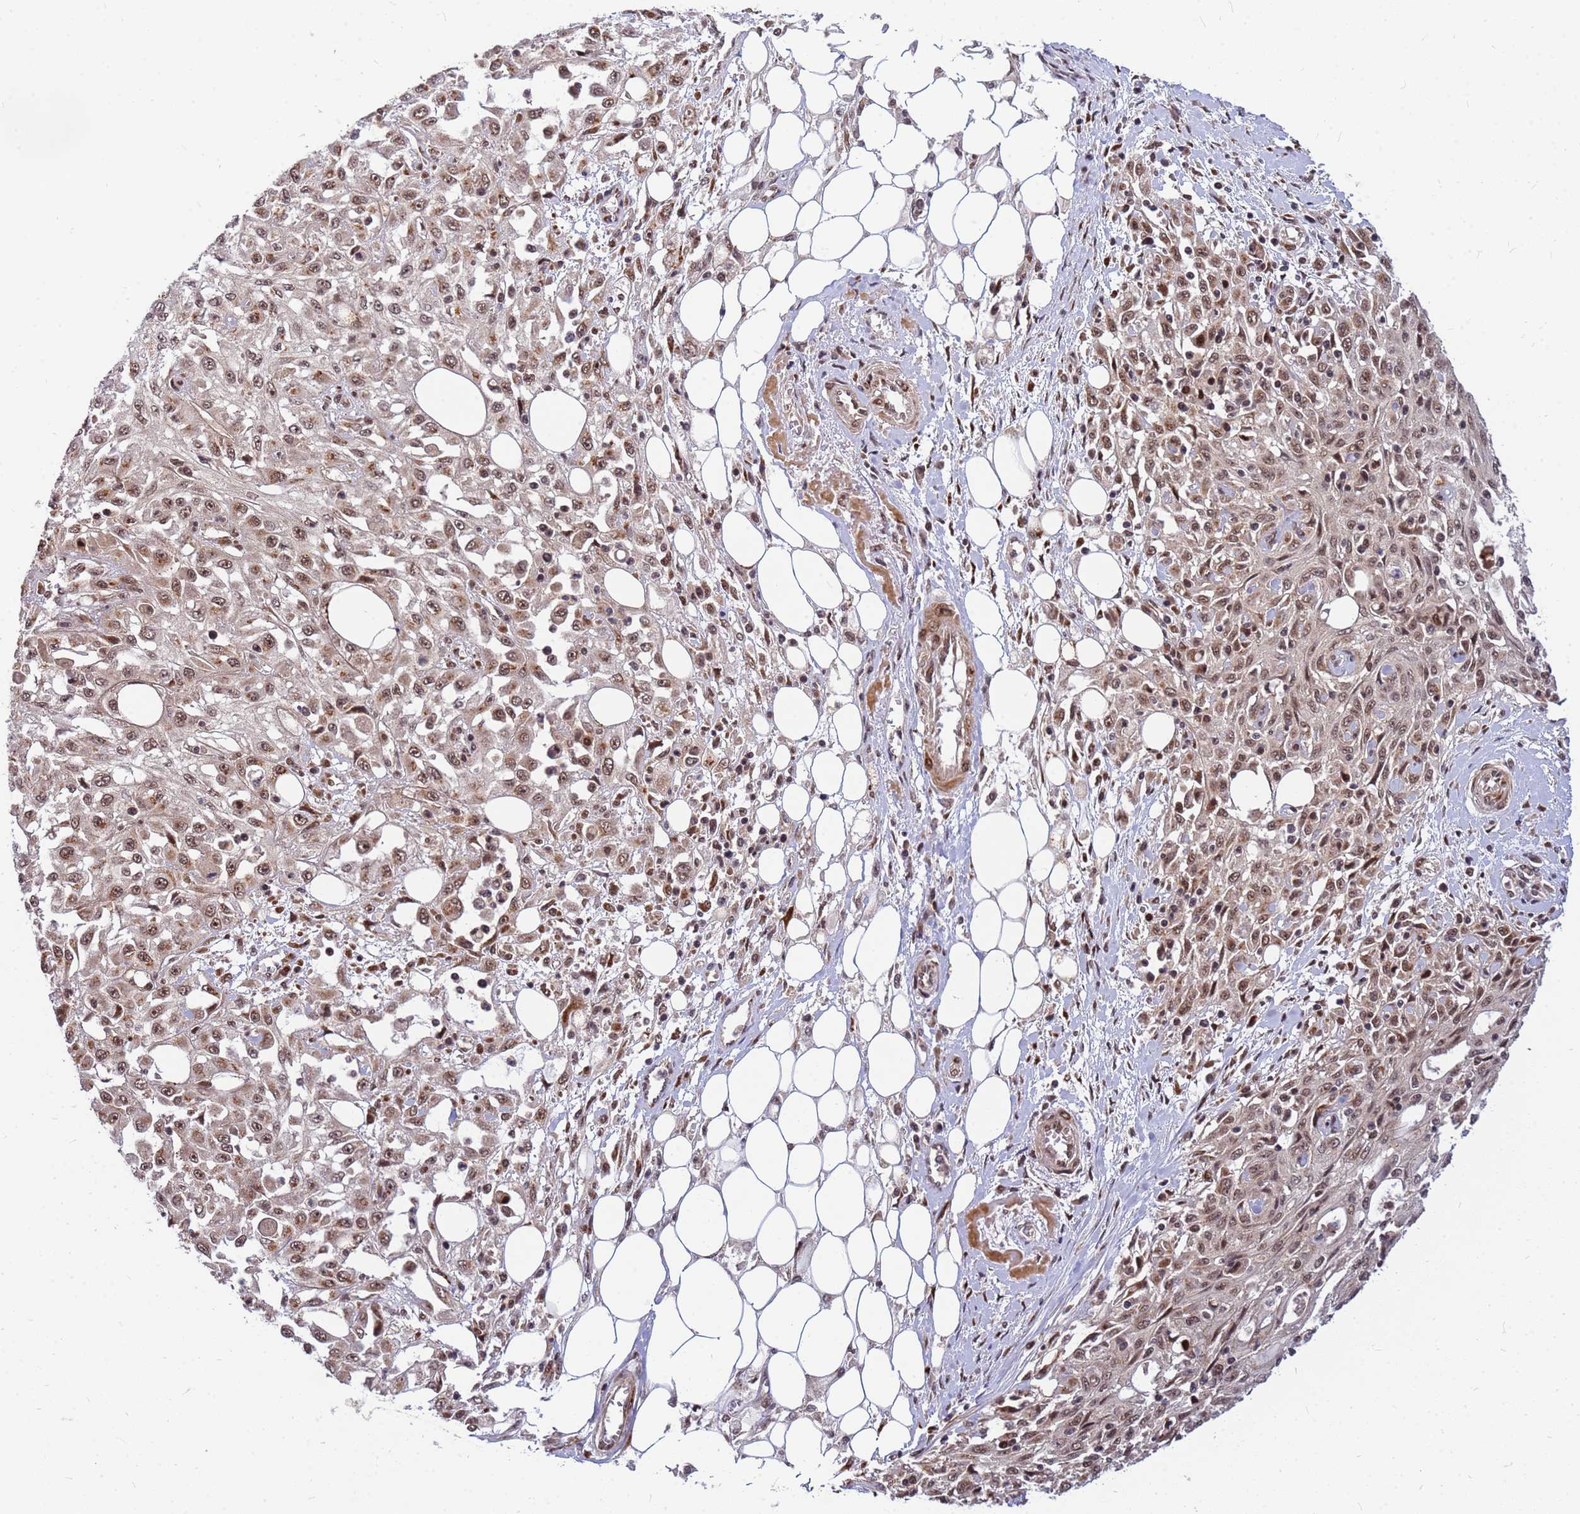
{"staining": {"intensity": "moderate", "quantity": "25%-75%", "location": "cytoplasmic/membranous,nuclear"}, "tissue": "skin cancer", "cell_type": "Tumor cells", "image_type": "cancer", "snomed": [{"axis": "morphology", "description": "Squamous cell carcinoma, NOS"}, {"axis": "morphology", "description": "Squamous cell carcinoma, metastatic, NOS"}, {"axis": "topography", "description": "Skin"}, {"axis": "topography", "description": "Lymph node"}], "caption": "There is medium levels of moderate cytoplasmic/membranous and nuclear staining in tumor cells of skin cancer, as demonstrated by immunohistochemical staining (brown color).", "gene": "NCBP2", "patient": {"sex": "male", "age": 75}}